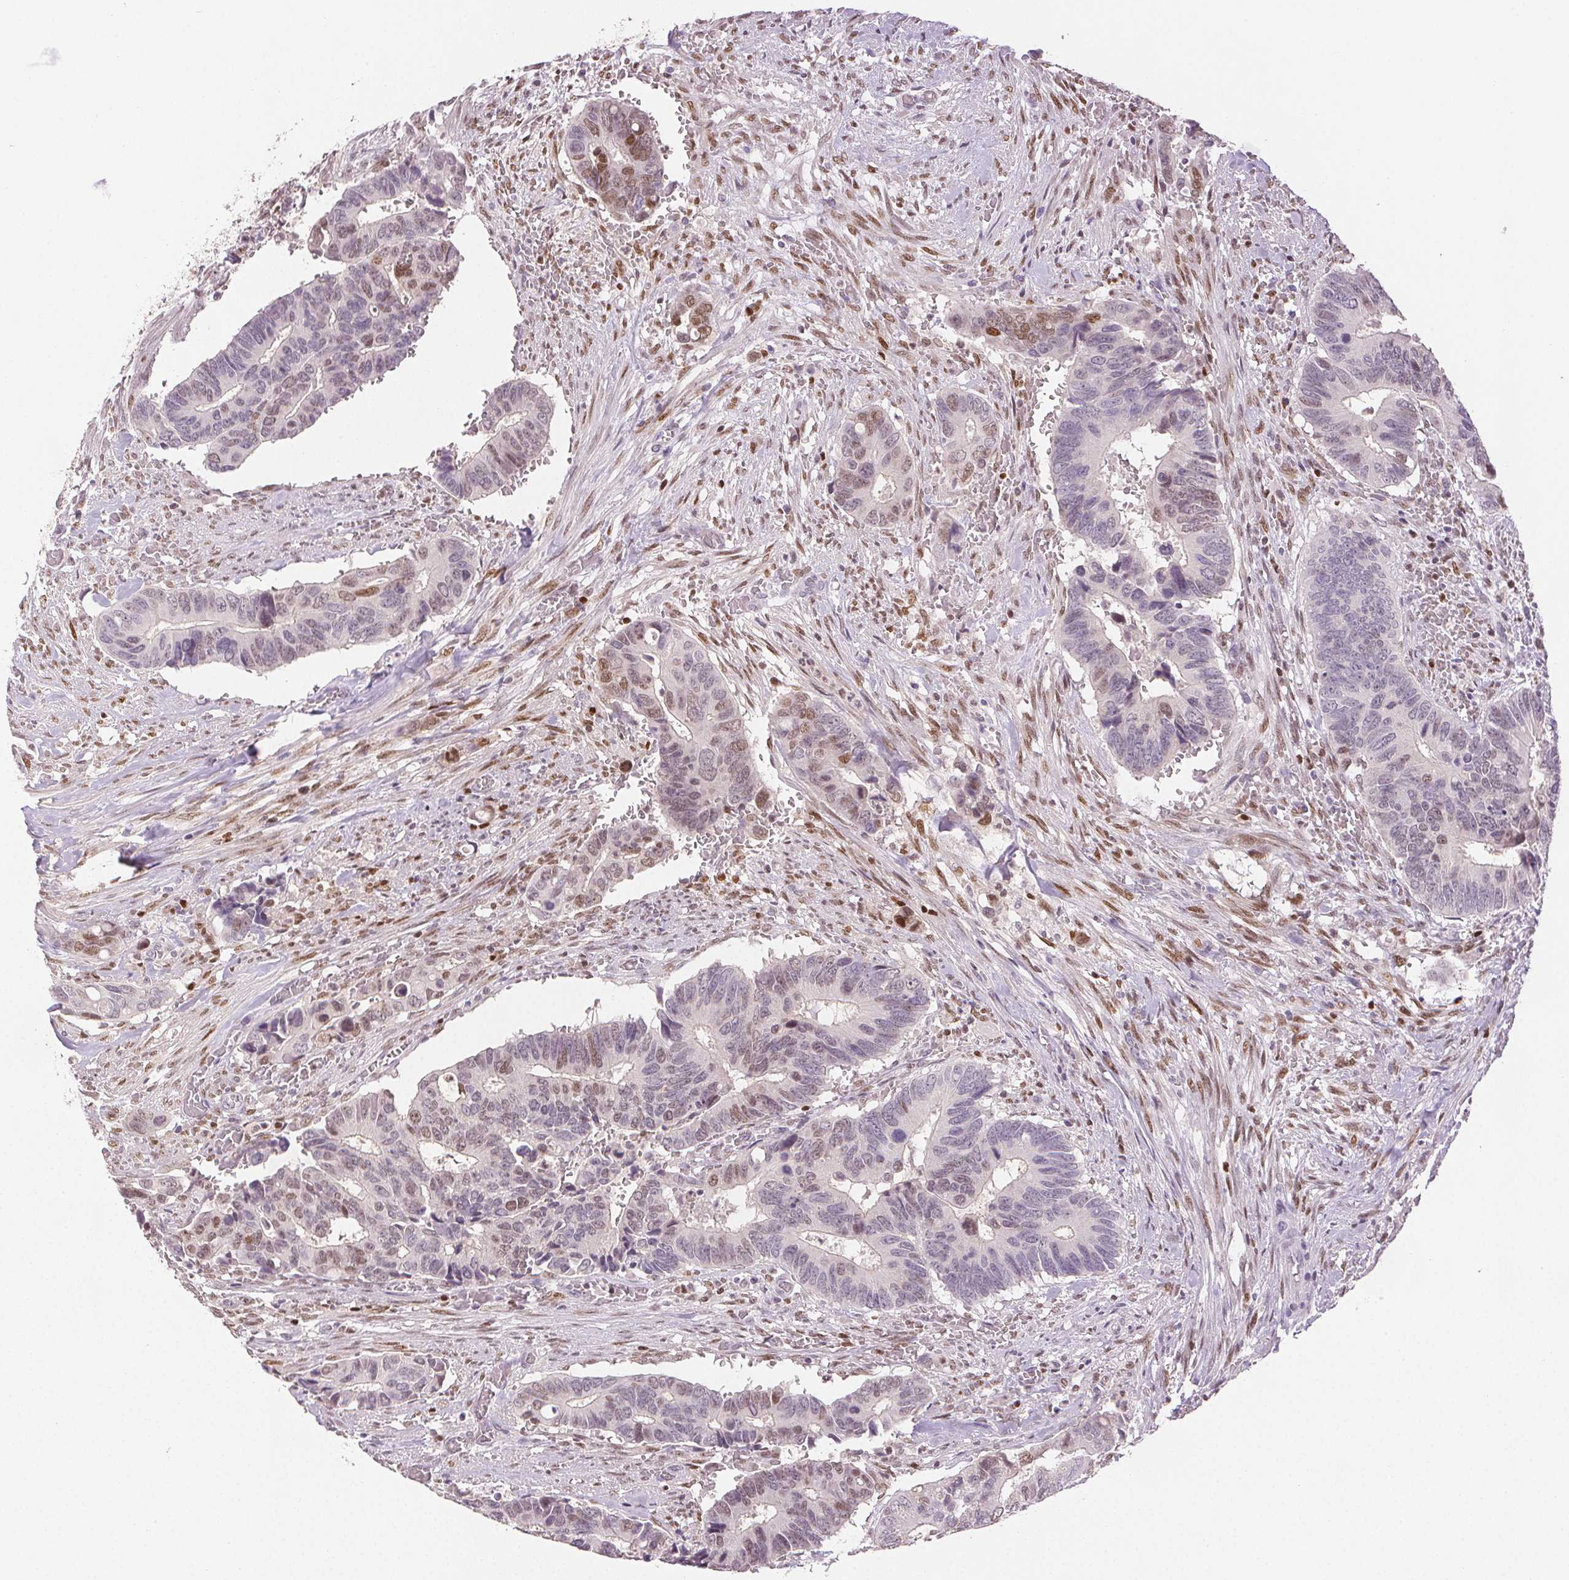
{"staining": {"intensity": "weak", "quantity": "<25%", "location": "nuclear"}, "tissue": "colorectal cancer", "cell_type": "Tumor cells", "image_type": "cancer", "snomed": [{"axis": "morphology", "description": "Adenocarcinoma, NOS"}, {"axis": "topography", "description": "Colon"}], "caption": "The image exhibits no significant expression in tumor cells of colorectal adenocarcinoma.", "gene": "RUNX2", "patient": {"sex": "male", "age": 49}}